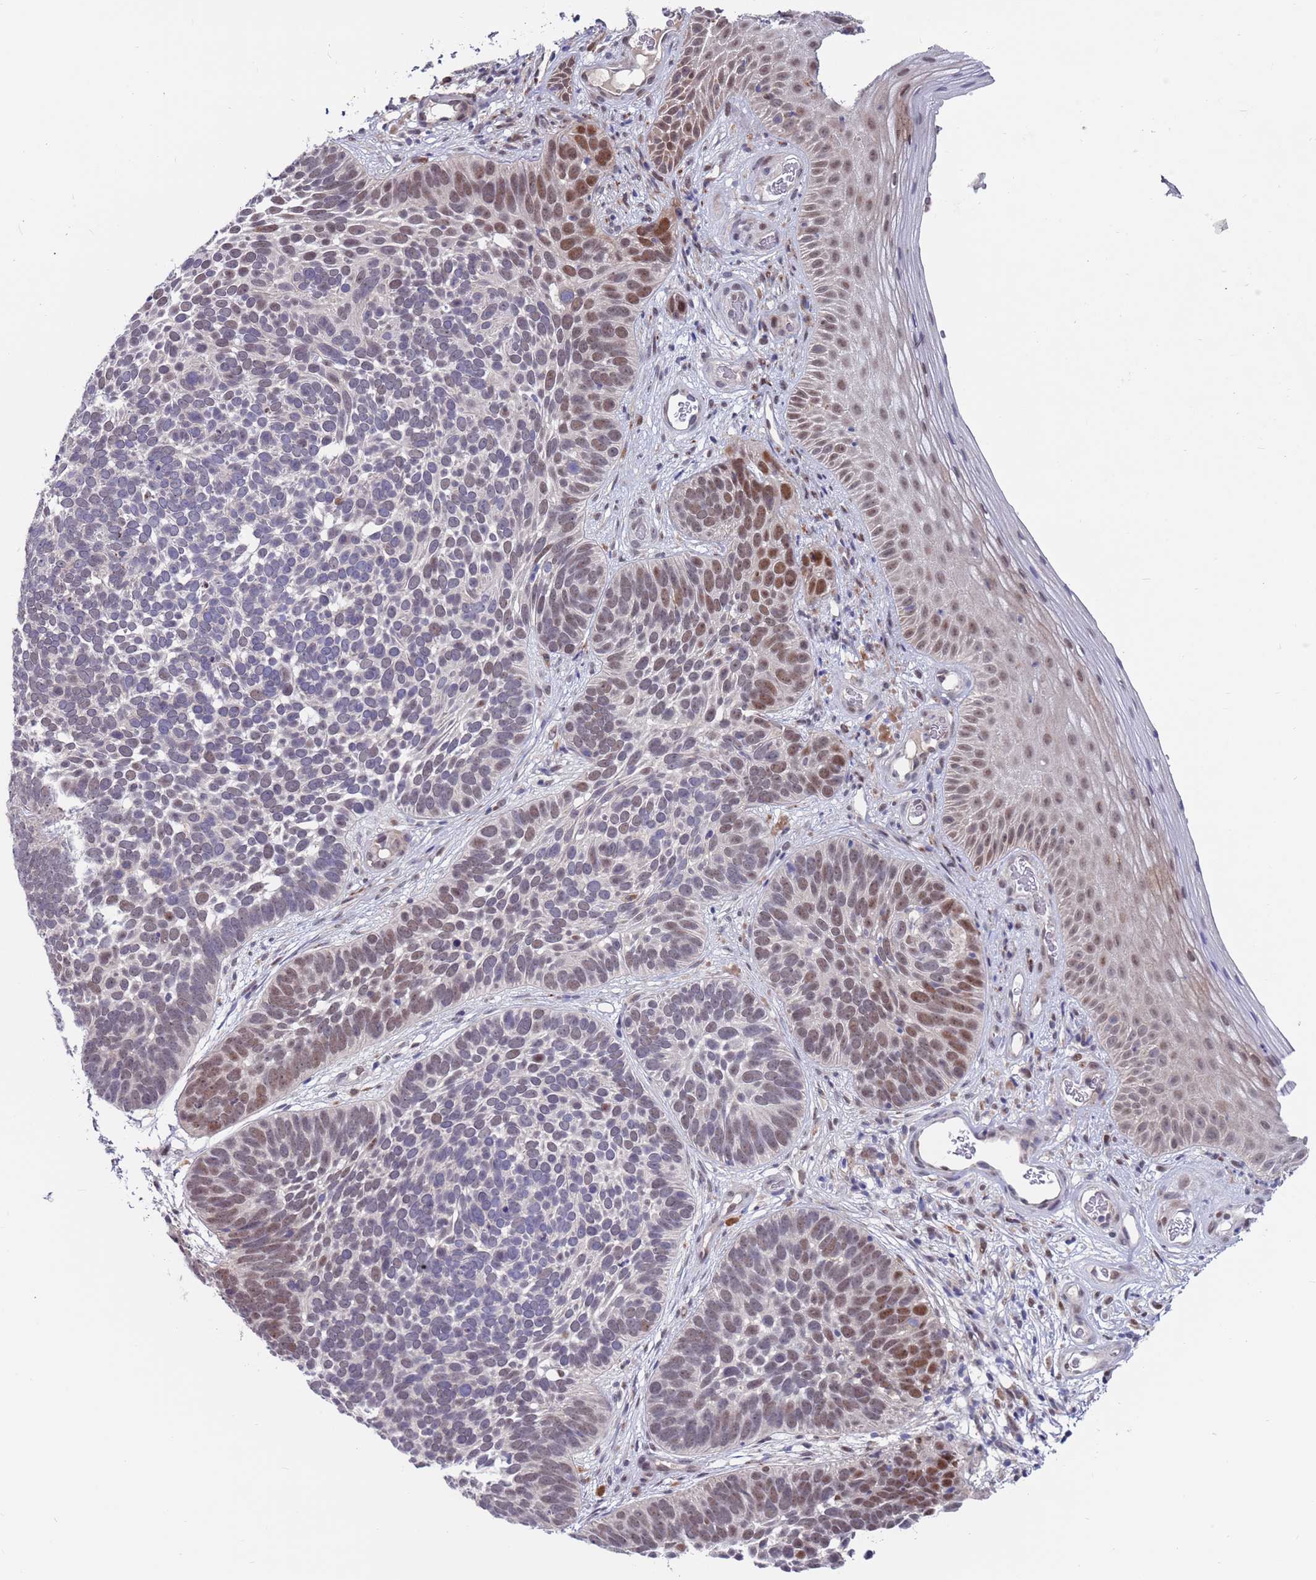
{"staining": {"intensity": "moderate", "quantity": "25%-75%", "location": "nuclear"}, "tissue": "skin cancer", "cell_type": "Tumor cells", "image_type": "cancer", "snomed": [{"axis": "morphology", "description": "Basal cell carcinoma"}, {"axis": "topography", "description": "Skin"}], "caption": "This is an image of immunohistochemistry staining of skin basal cell carcinoma, which shows moderate expression in the nuclear of tumor cells.", "gene": "FBXO27", "patient": {"sex": "male", "age": 89}}